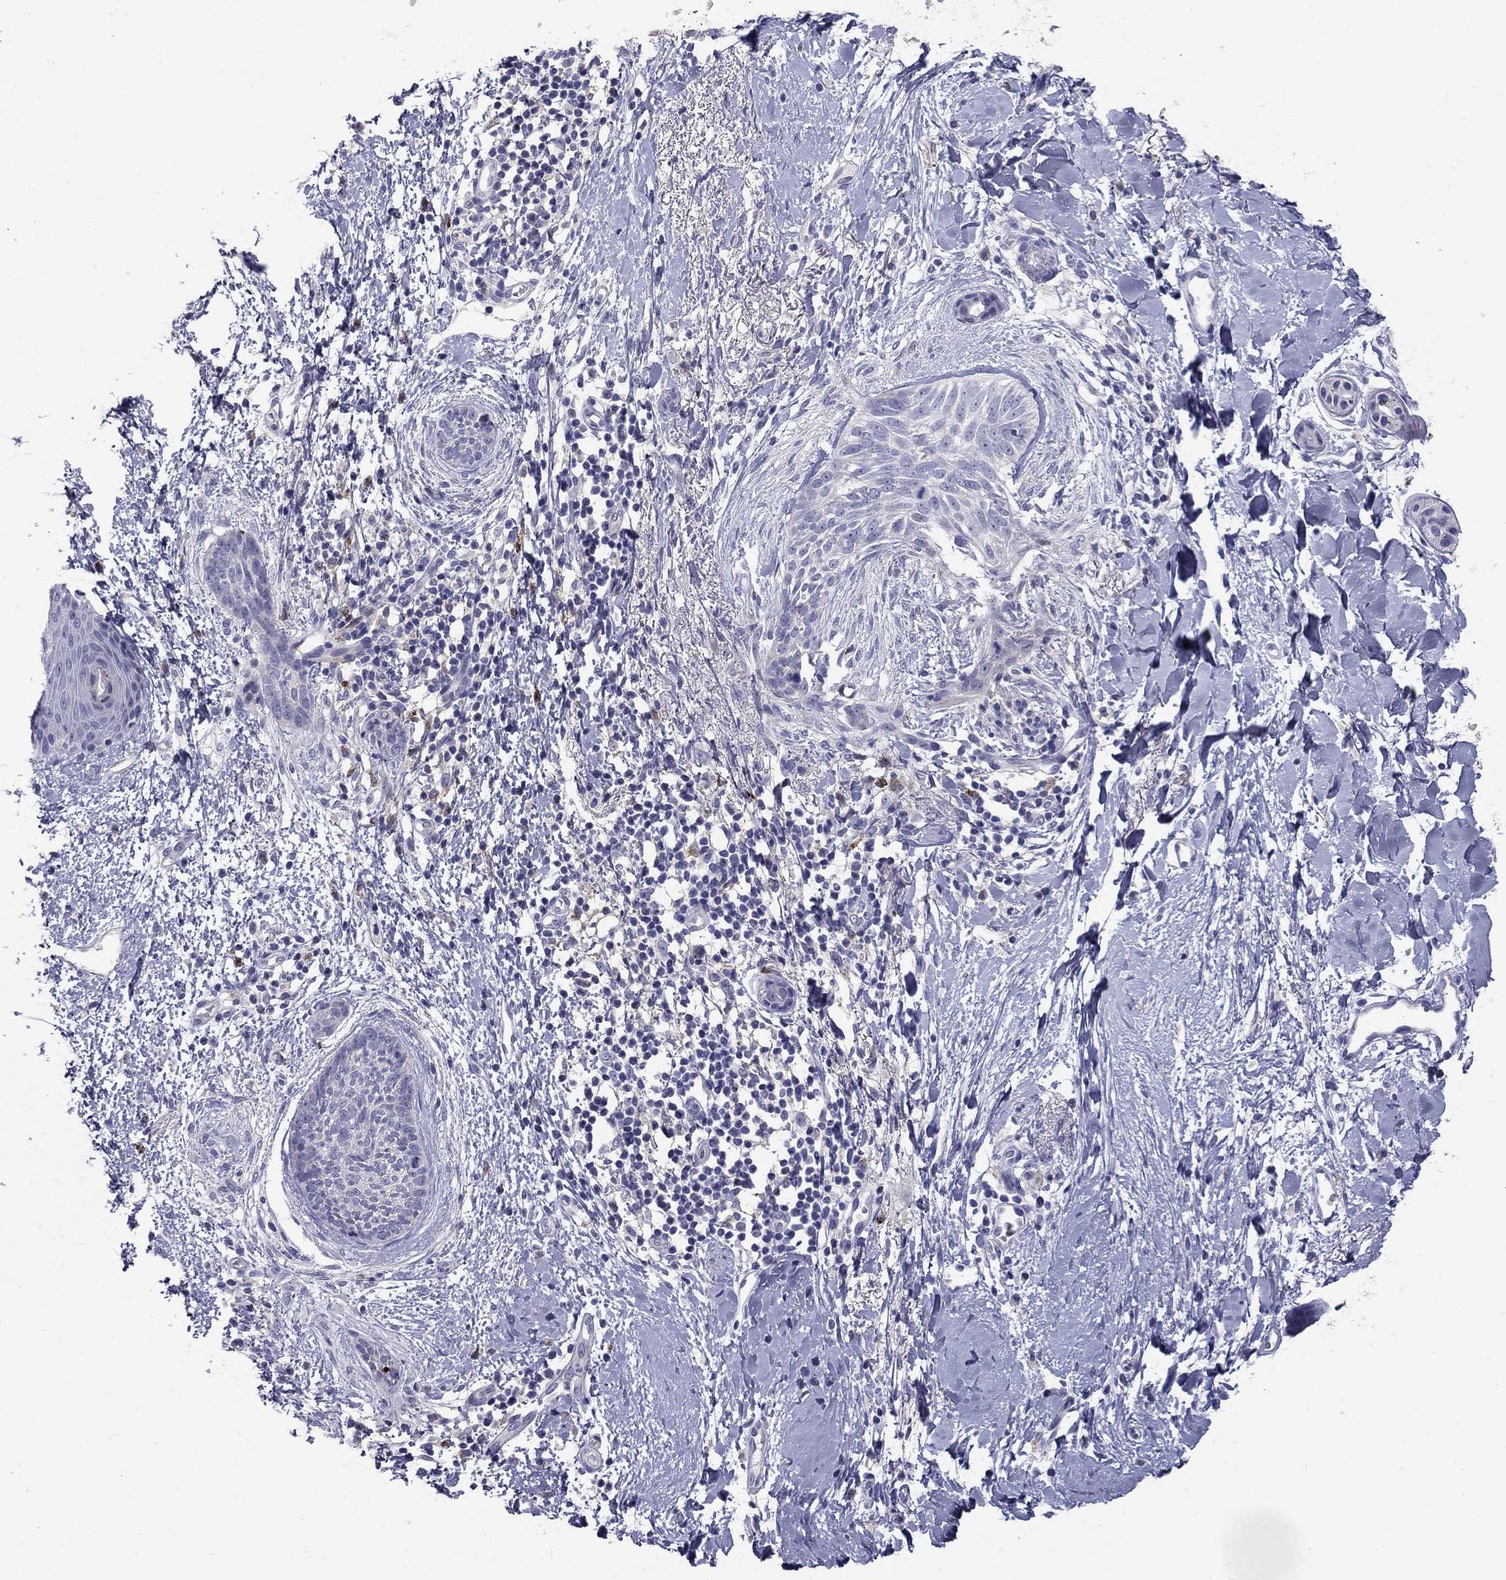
{"staining": {"intensity": "negative", "quantity": "none", "location": "none"}, "tissue": "skin cancer", "cell_type": "Tumor cells", "image_type": "cancer", "snomed": [{"axis": "morphology", "description": "Basal cell carcinoma"}, {"axis": "topography", "description": "Skin"}], "caption": "The immunohistochemistry photomicrograph has no significant positivity in tumor cells of skin basal cell carcinoma tissue.", "gene": "TP53TG5", "patient": {"sex": "female", "age": 65}}